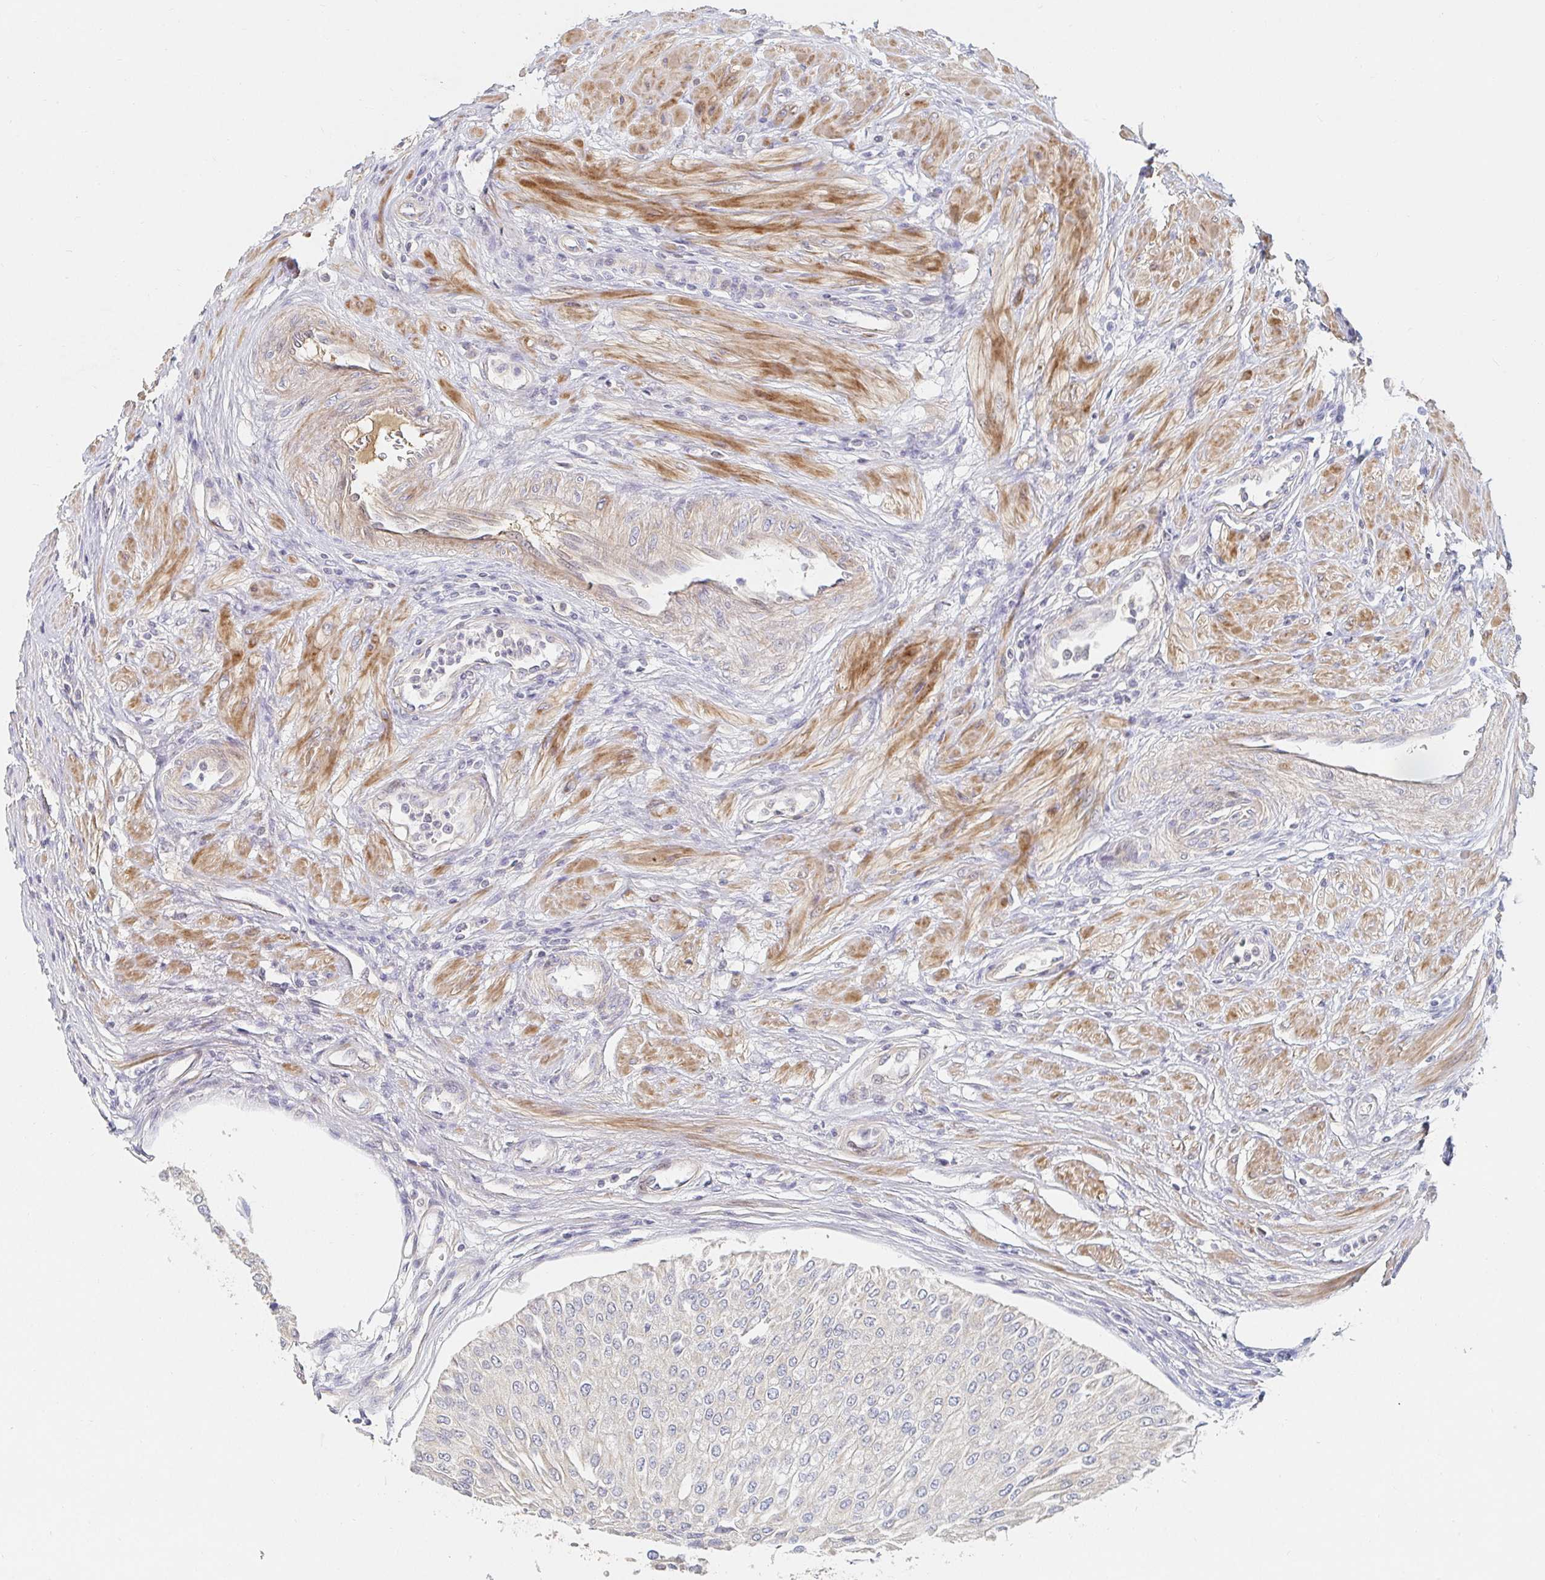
{"staining": {"intensity": "negative", "quantity": "none", "location": "none"}, "tissue": "urothelial cancer", "cell_type": "Tumor cells", "image_type": "cancer", "snomed": [{"axis": "morphology", "description": "Urothelial carcinoma, NOS"}, {"axis": "topography", "description": "Urinary bladder"}], "caption": "Urothelial cancer was stained to show a protein in brown. There is no significant positivity in tumor cells. (DAB immunohistochemistry (IHC) with hematoxylin counter stain).", "gene": "NME9", "patient": {"sex": "male", "age": 67}}